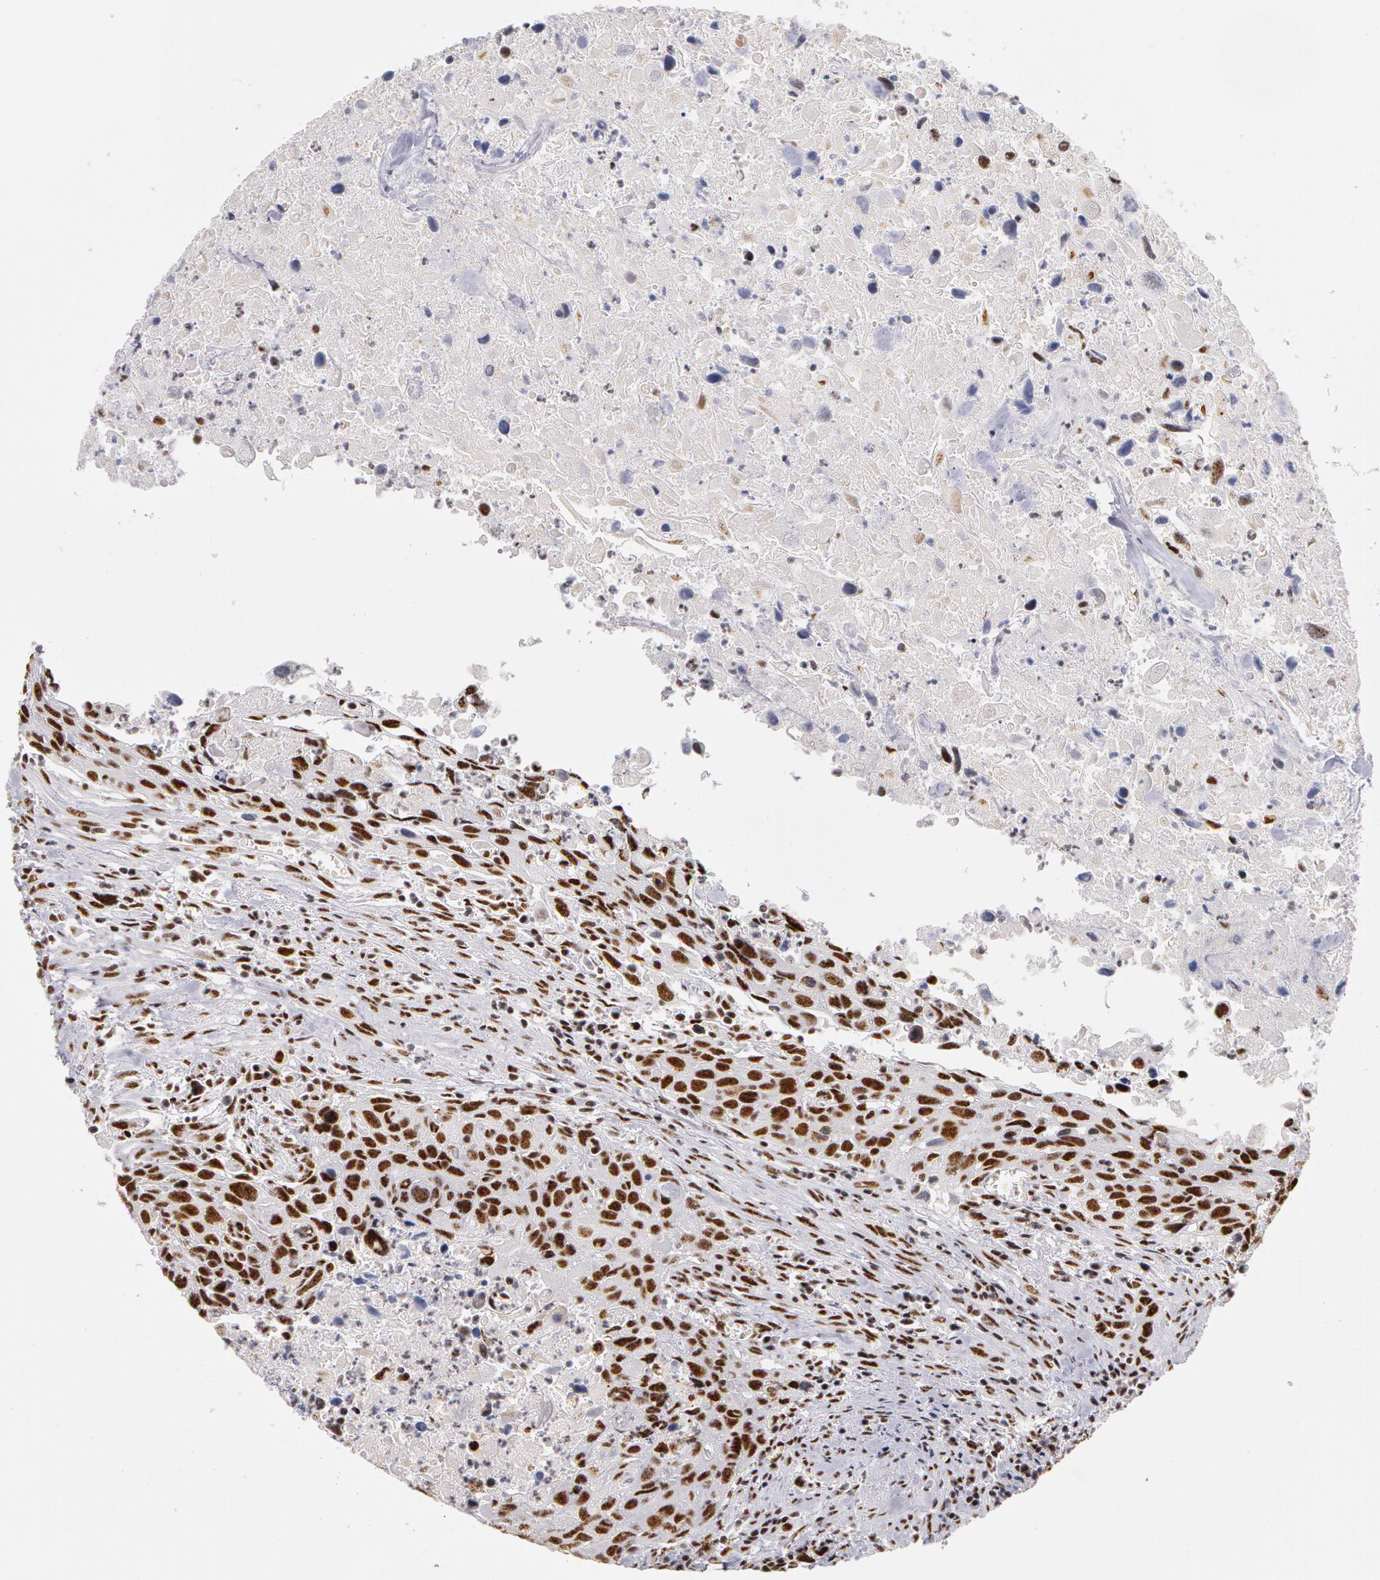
{"staining": {"intensity": "strong", "quantity": ">75%", "location": "nuclear"}, "tissue": "urothelial cancer", "cell_type": "Tumor cells", "image_type": "cancer", "snomed": [{"axis": "morphology", "description": "Urothelial carcinoma, High grade"}, {"axis": "topography", "description": "Urinary bladder"}], "caption": "Urothelial cancer stained with immunohistochemistry reveals strong nuclear staining in about >75% of tumor cells.", "gene": "PNN", "patient": {"sex": "male", "age": 71}}